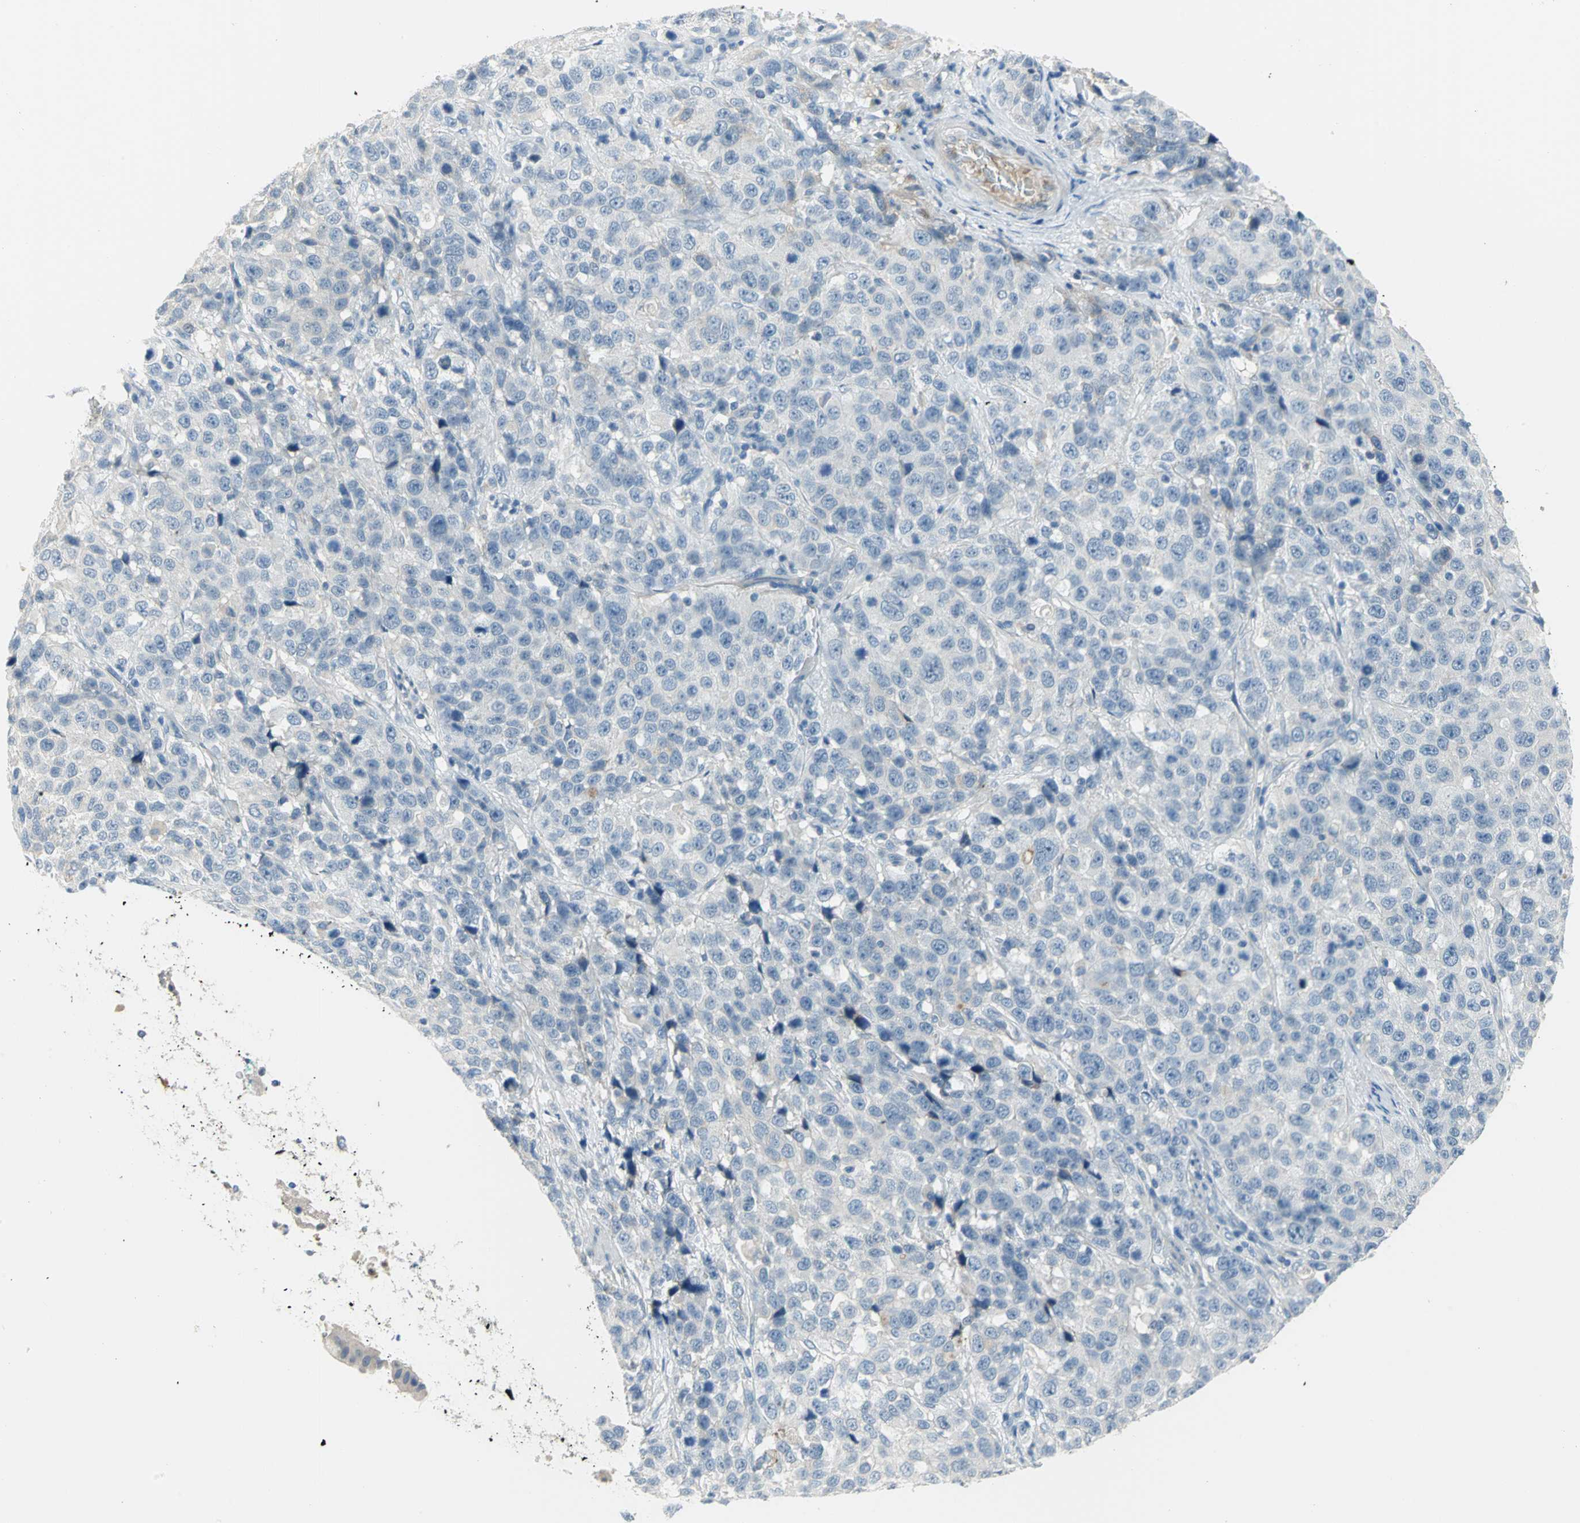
{"staining": {"intensity": "negative", "quantity": "none", "location": "none"}, "tissue": "stomach cancer", "cell_type": "Tumor cells", "image_type": "cancer", "snomed": [{"axis": "morphology", "description": "Normal tissue, NOS"}, {"axis": "morphology", "description": "Adenocarcinoma, NOS"}, {"axis": "topography", "description": "Stomach"}], "caption": "Immunohistochemistry (IHC) micrograph of stomach cancer (adenocarcinoma) stained for a protein (brown), which shows no expression in tumor cells. (DAB immunohistochemistry (IHC) with hematoxylin counter stain).", "gene": "ZIC1", "patient": {"sex": "male", "age": 48}}